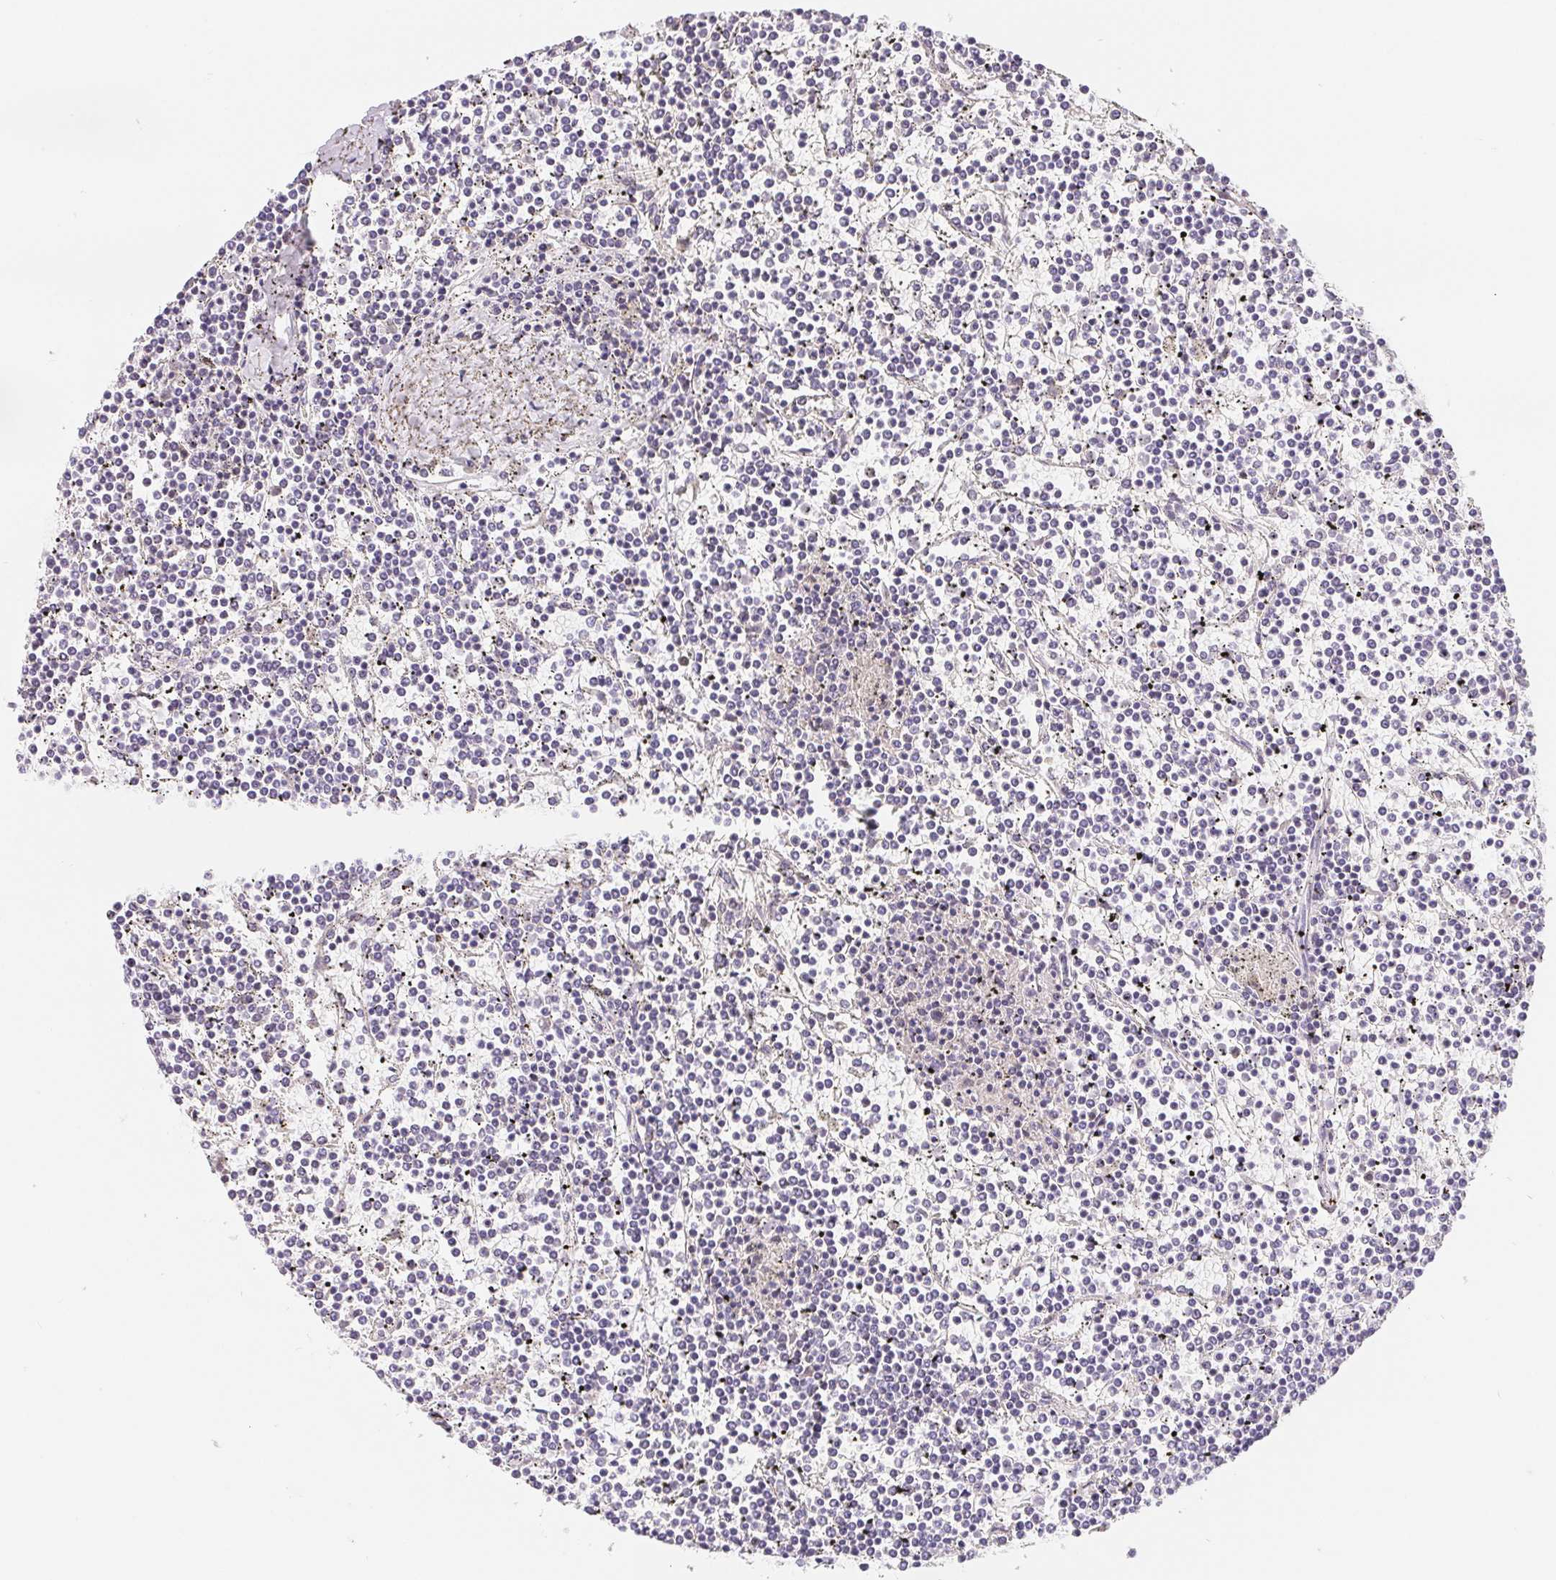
{"staining": {"intensity": "negative", "quantity": "none", "location": "none"}, "tissue": "lymphoma", "cell_type": "Tumor cells", "image_type": "cancer", "snomed": [{"axis": "morphology", "description": "Malignant lymphoma, non-Hodgkin's type, Low grade"}, {"axis": "topography", "description": "Spleen"}], "caption": "DAB (3,3'-diaminobenzidine) immunohistochemical staining of low-grade malignant lymphoma, non-Hodgkin's type shows no significant staining in tumor cells. (DAB immunohistochemistry with hematoxylin counter stain).", "gene": "LCA5L", "patient": {"sex": "female", "age": 19}}